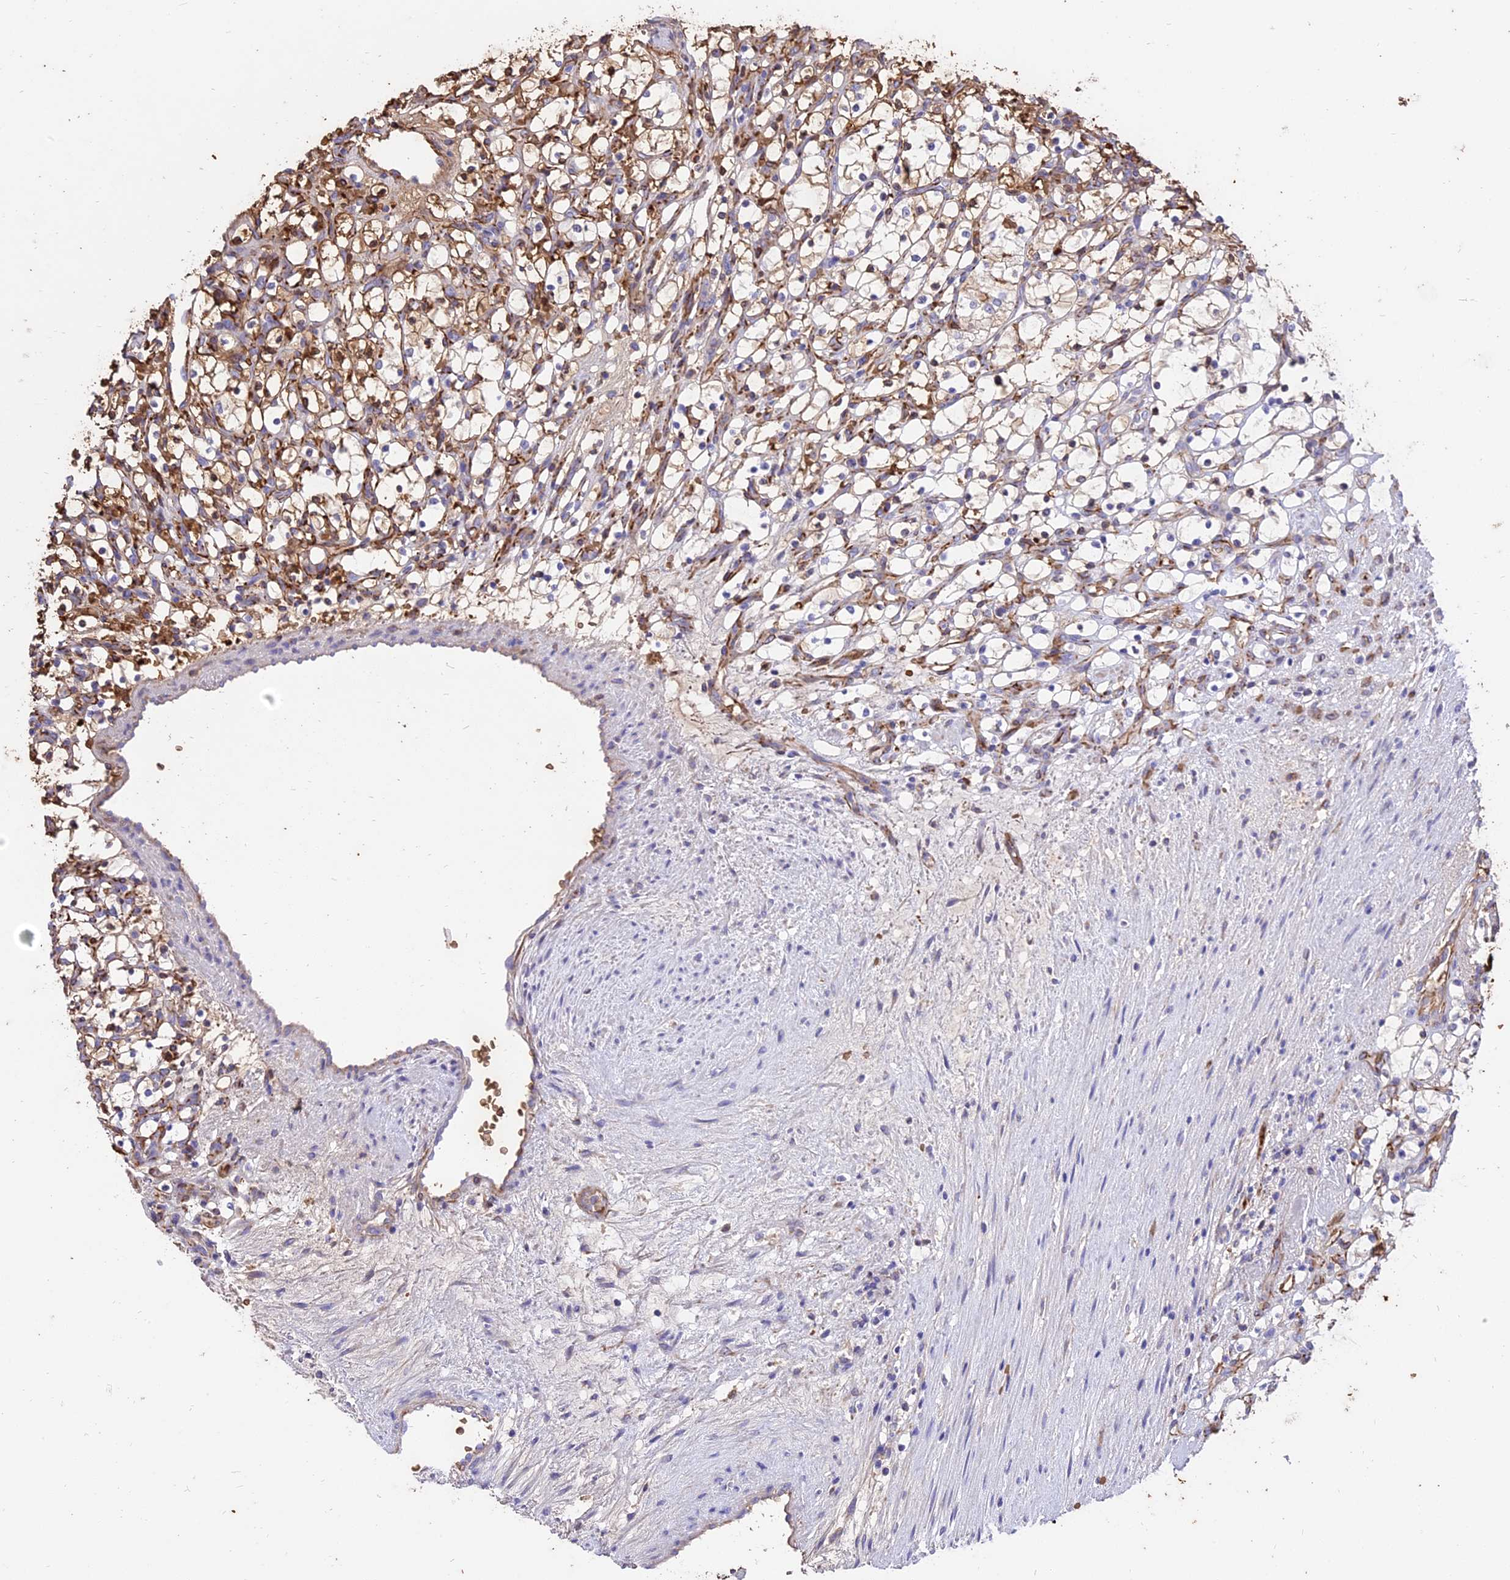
{"staining": {"intensity": "moderate", "quantity": "<25%", "location": "cytoplasmic/membranous"}, "tissue": "renal cancer", "cell_type": "Tumor cells", "image_type": "cancer", "snomed": [{"axis": "morphology", "description": "Adenocarcinoma, NOS"}, {"axis": "topography", "description": "Kidney"}], "caption": "Immunohistochemical staining of human renal cancer demonstrates low levels of moderate cytoplasmic/membranous expression in approximately <25% of tumor cells.", "gene": "TTC4", "patient": {"sex": "female", "age": 69}}